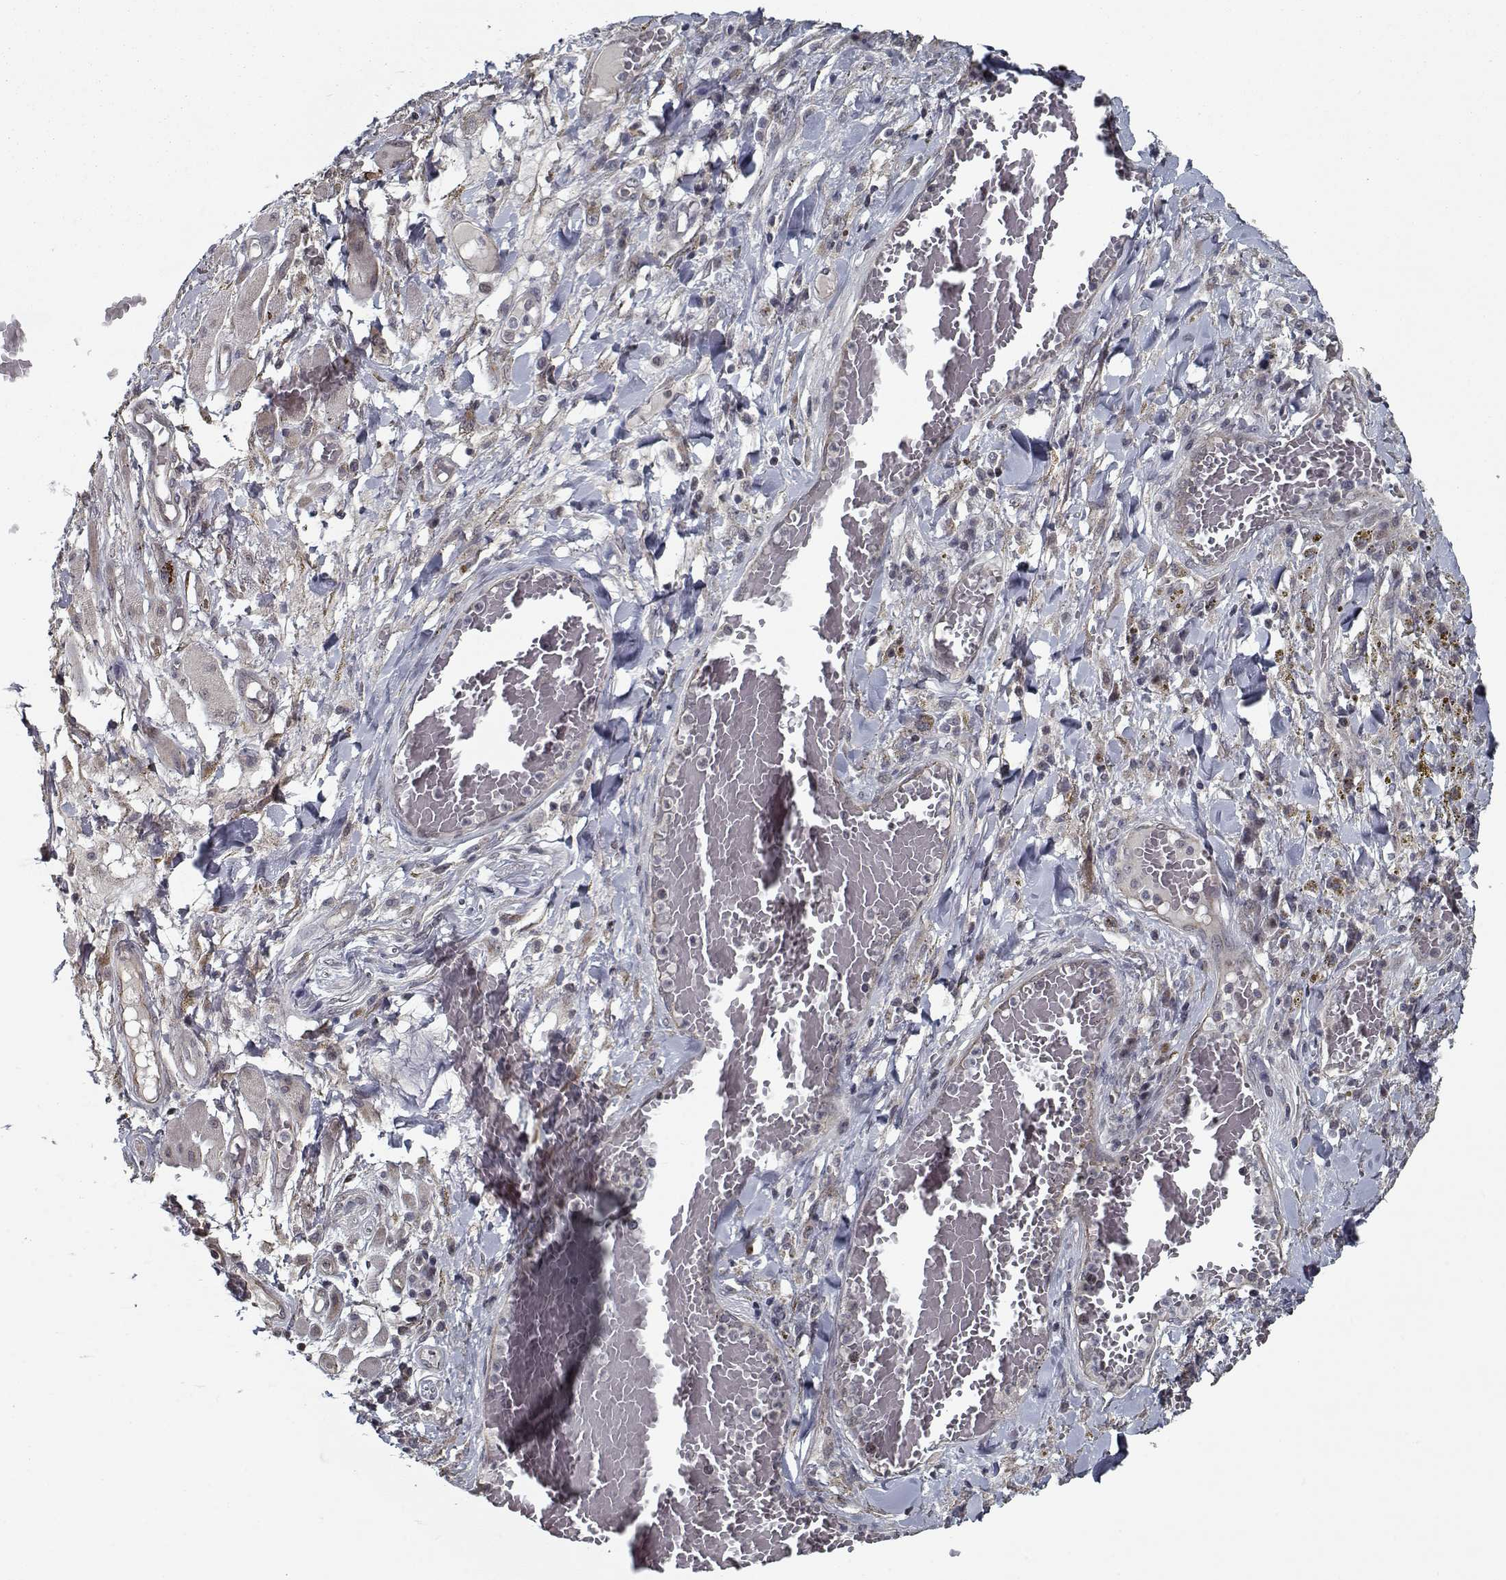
{"staining": {"intensity": "weak", "quantity": "<25%", "location": "cytoplasmic/membranous"}, "tissue": "melanoma", "cell_type": "Tumor cells", "image_type": "cancer", "snomed": [{"axis": "morphology", "description": "Malignant melanoma, NOS"}, {"axis": "topography", "description": "Skin"}], "caption": "Malignant melanoma was stained to show a protein in brown. There is no significant staining in tumor cells. (Brightfield microscopy of DAB immunohistochemistry (IHC) at high magnification).", "gene": "NLK", "patient": {"sex": "female", "age": 91}}